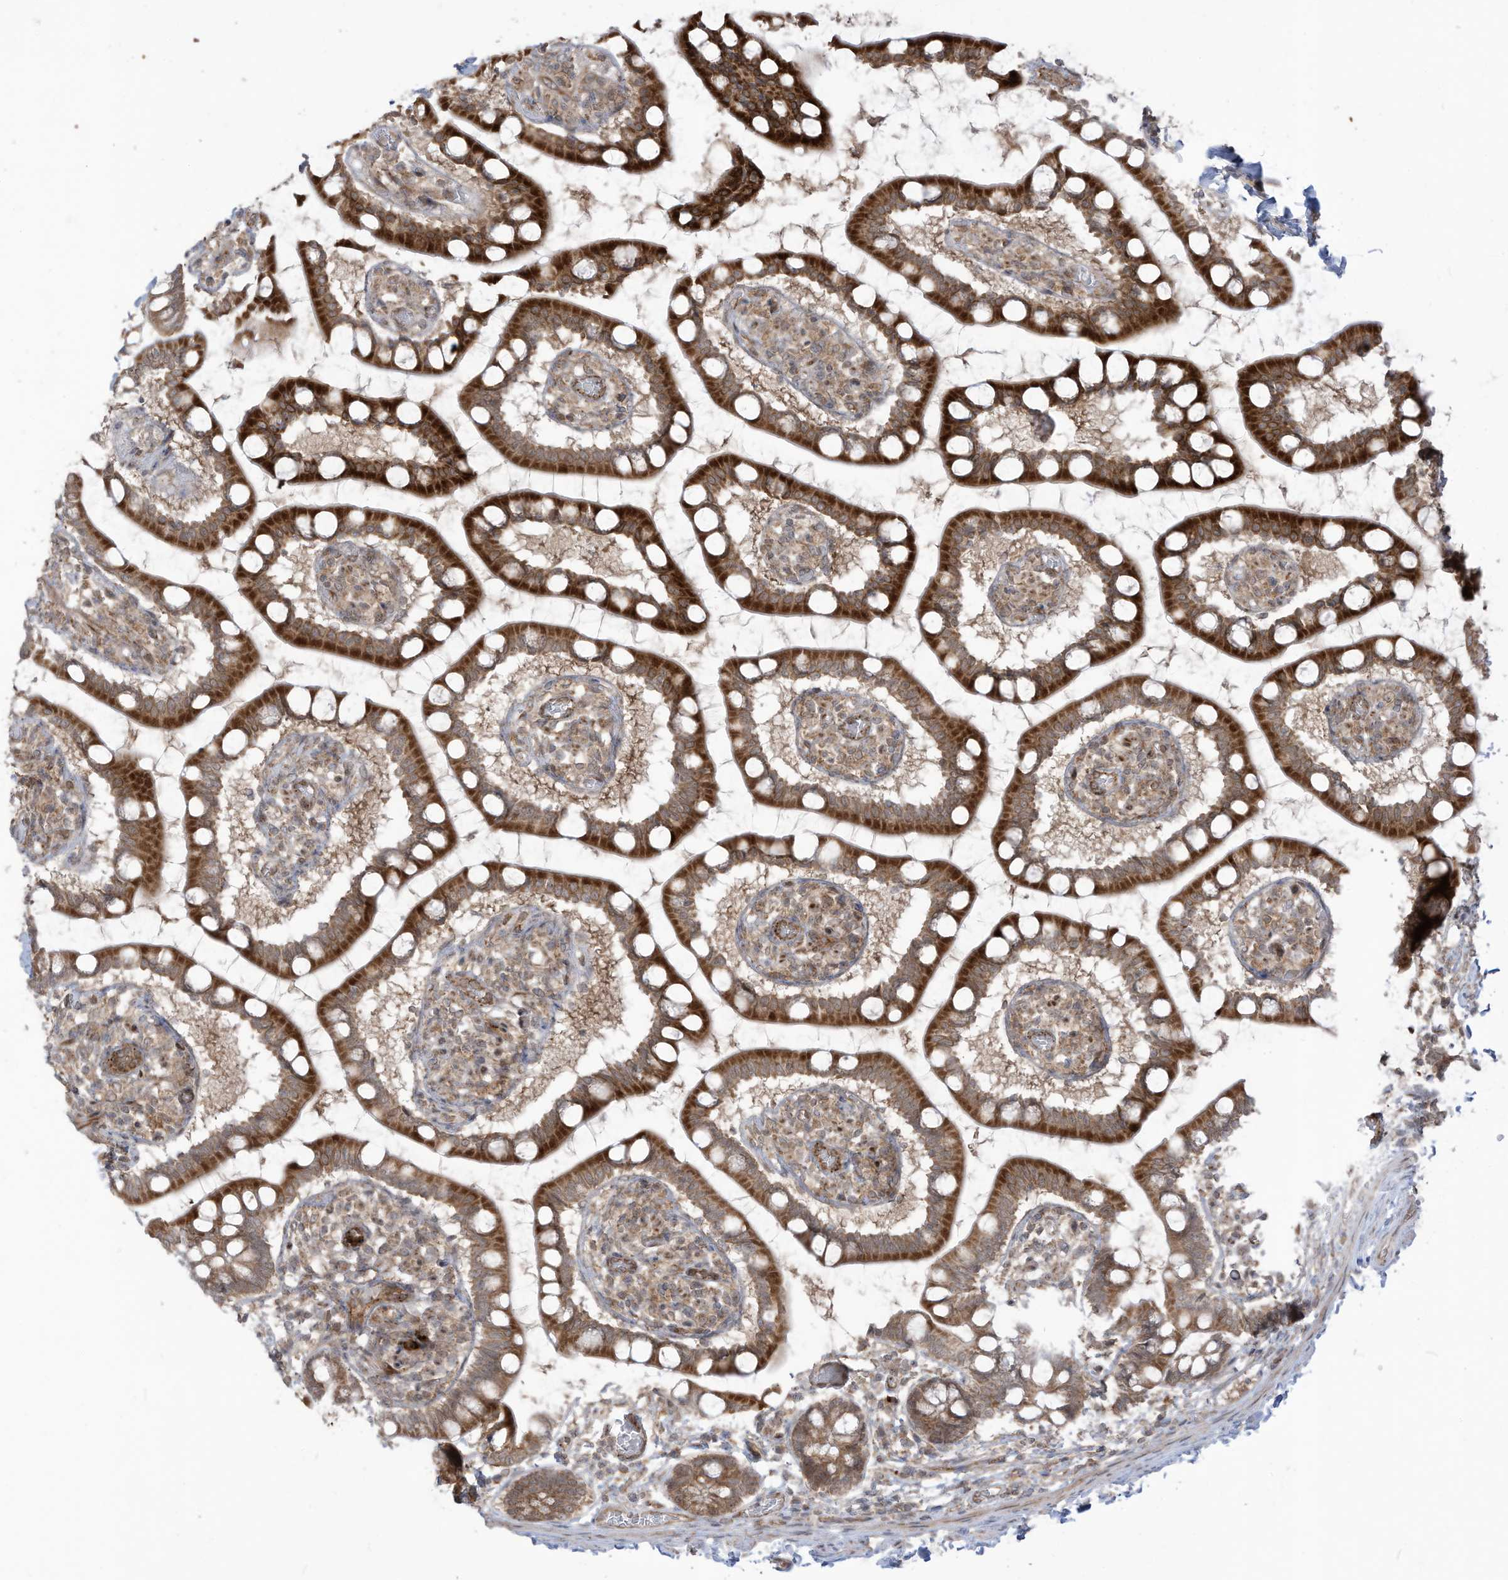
{"staining": {"intensity": "strong", "quantity": ">75%", "location": "cytoplasmic/membranous"}, "tissue": "small intestine", "cell_type": "Glandular cells", "image_type": "normal", "snomed": [{"axis": "morphology", "description": "Normal tissue, NOS"}, {"axis": "topography", "description": "Small intestine"}], "caption": "Human small intestine stained for a protein (brown) demonstrates strong cytoplasmic/membranous positive expression in about >75% of glandular cells.", "gene": "TRIM67", "patient": {"sex": "male", "age": 52}}